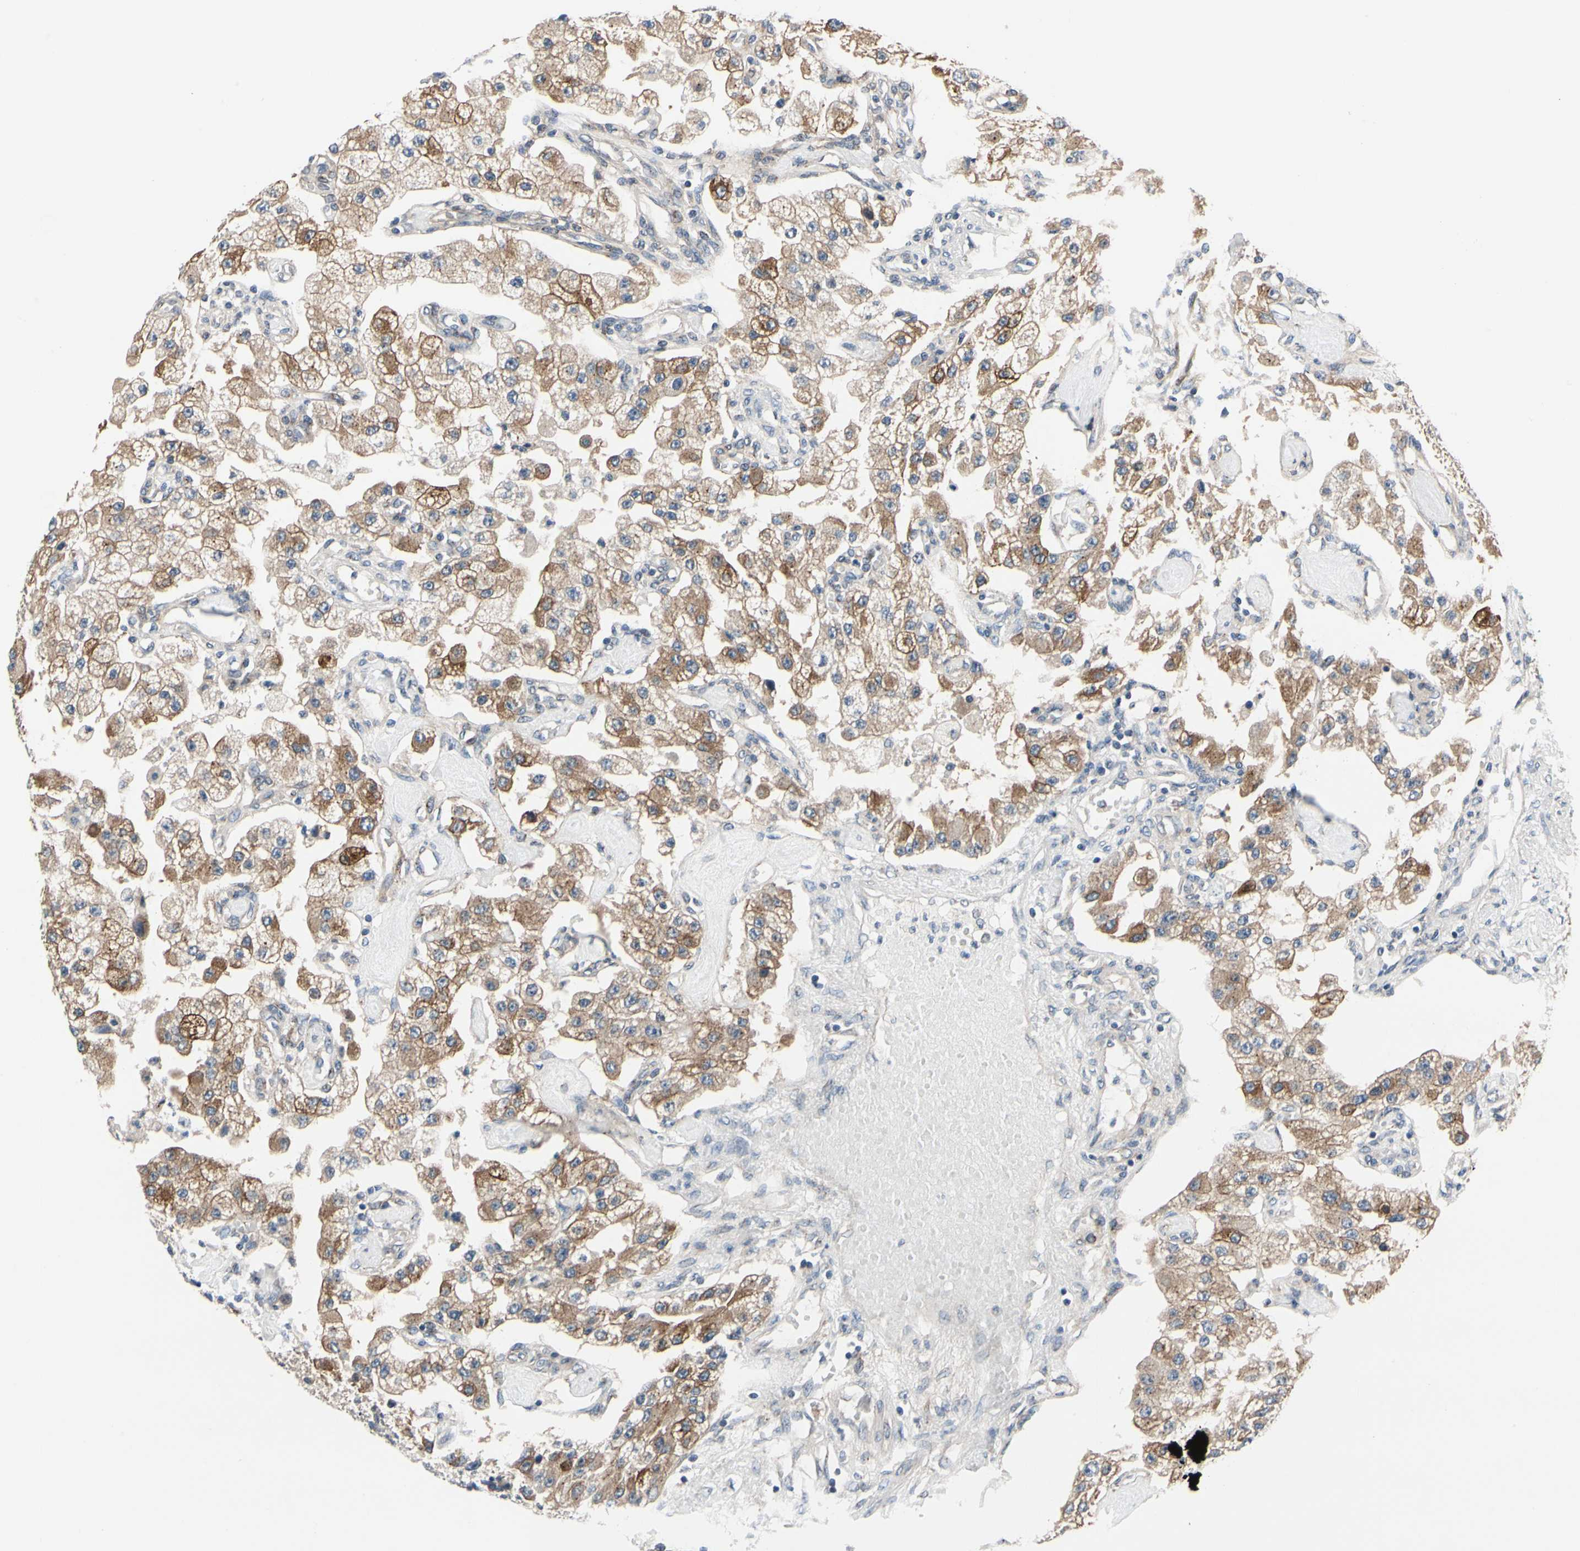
{"staining": {"intensity": "moderate", "quantity": ">75%", "location": "cytoplasmic/membranous"}, "tissue": "carcinoid", "cell_type": "Tumor cells", "image_type": "cancer", "snomed": [{"axis": "morphology", "description": "Carcinoid, malignant, NOS"}, {"axis": "topography", "description": "Pancreas"}], "caption": "Malignant carcinoid stained for a protein reveals moderate cytoplasmic/membranous positivity in tumor cells.", "gene": "PRKAR2B", "patient": {"sex": "male", "age": 41}}